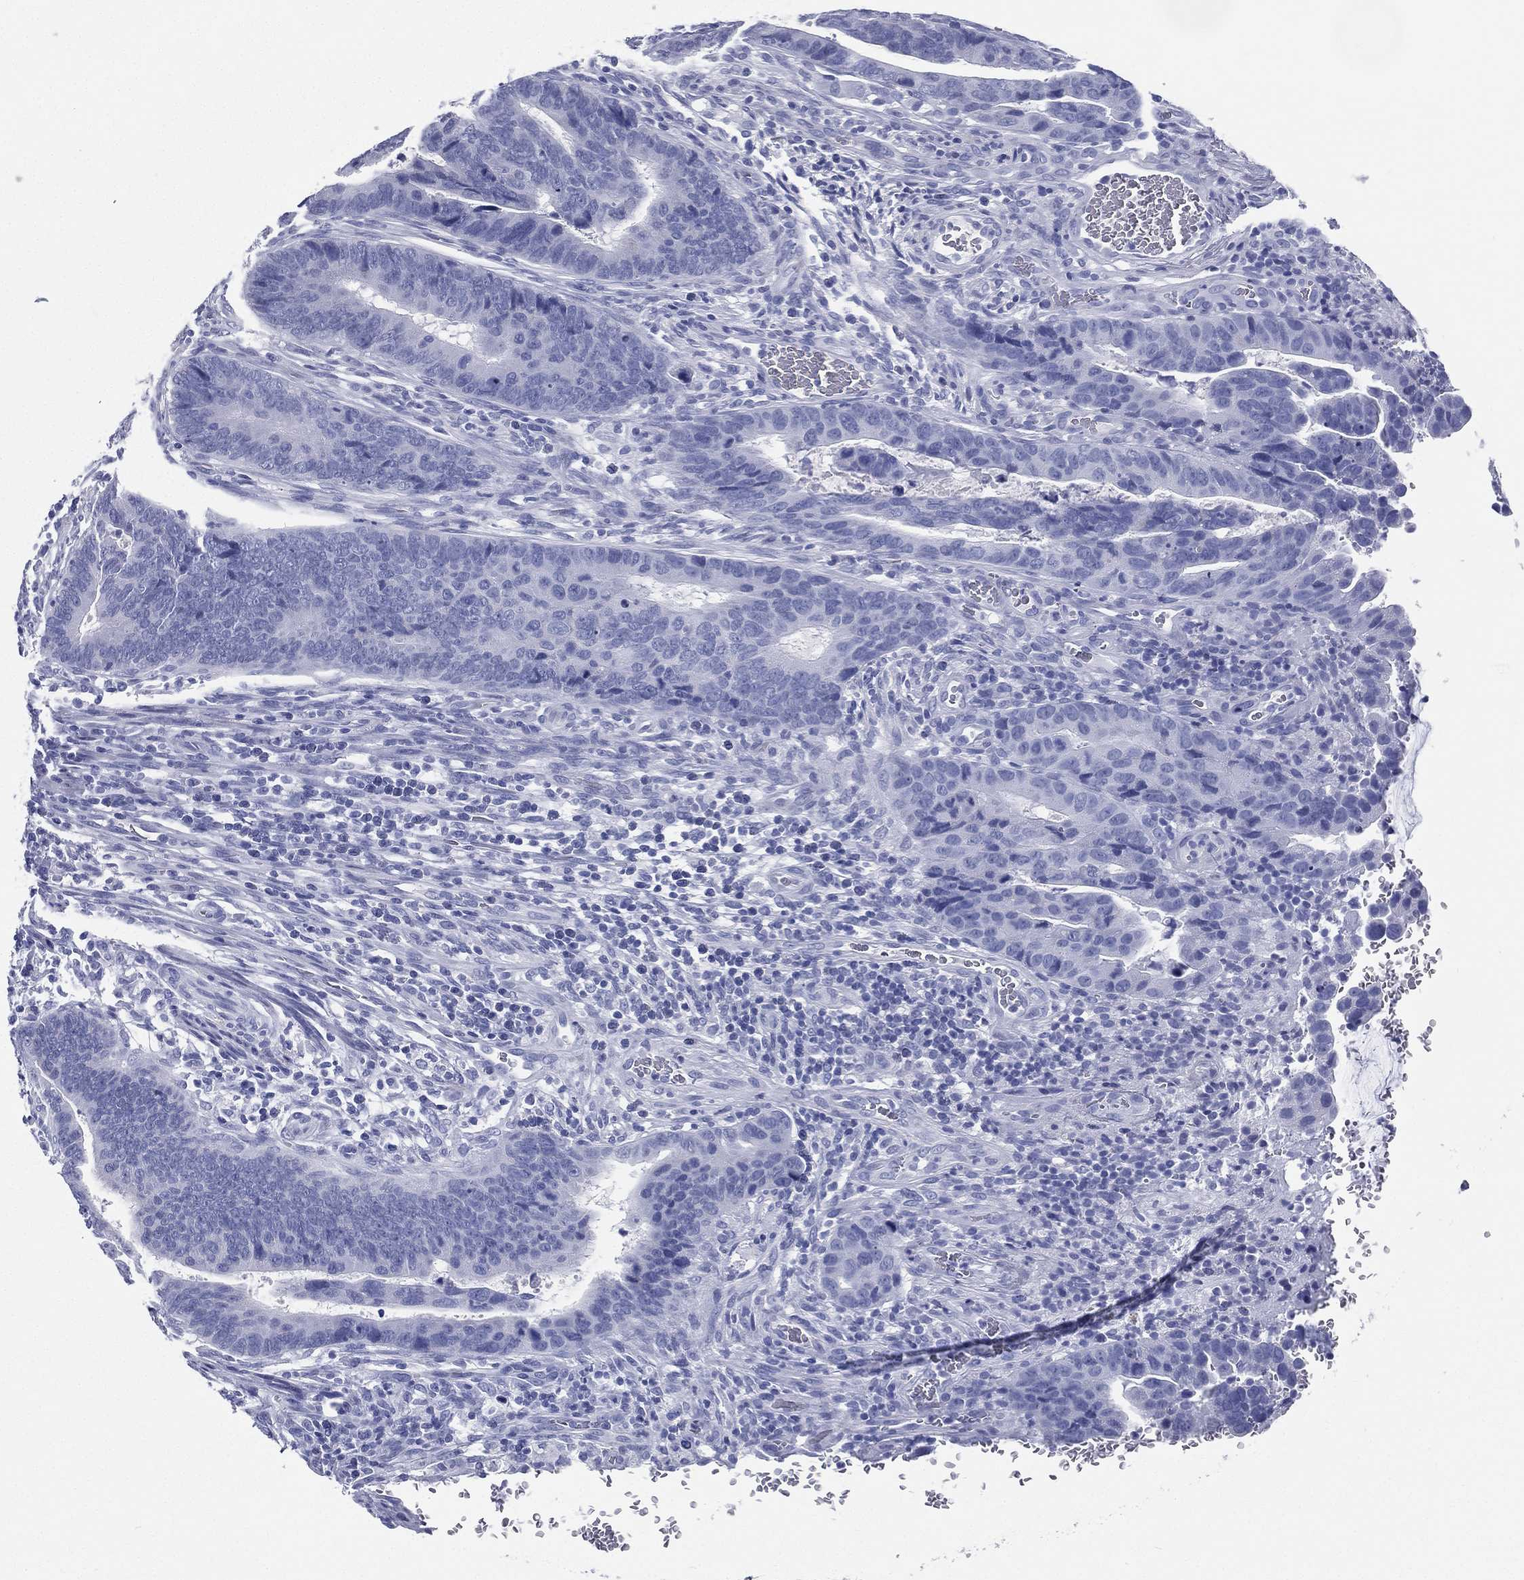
{"staining": {"intensity": "negative", "quantity": "none", "location": "none"}, "tissue": "colorectal cancer", "cell_type": "Tumor cells", "image_type": "cancer", "snomed": [{"axis": "morphology", "description": "Adenocarcinoma, NOS"}, {"axis": "topography", "description": "Colon"}], "caption": "There is no significant positivity in tumor cells of colorectal cancer.", "gene": "RSPH4A", "patient": {"sex": "female", "age": 56}}